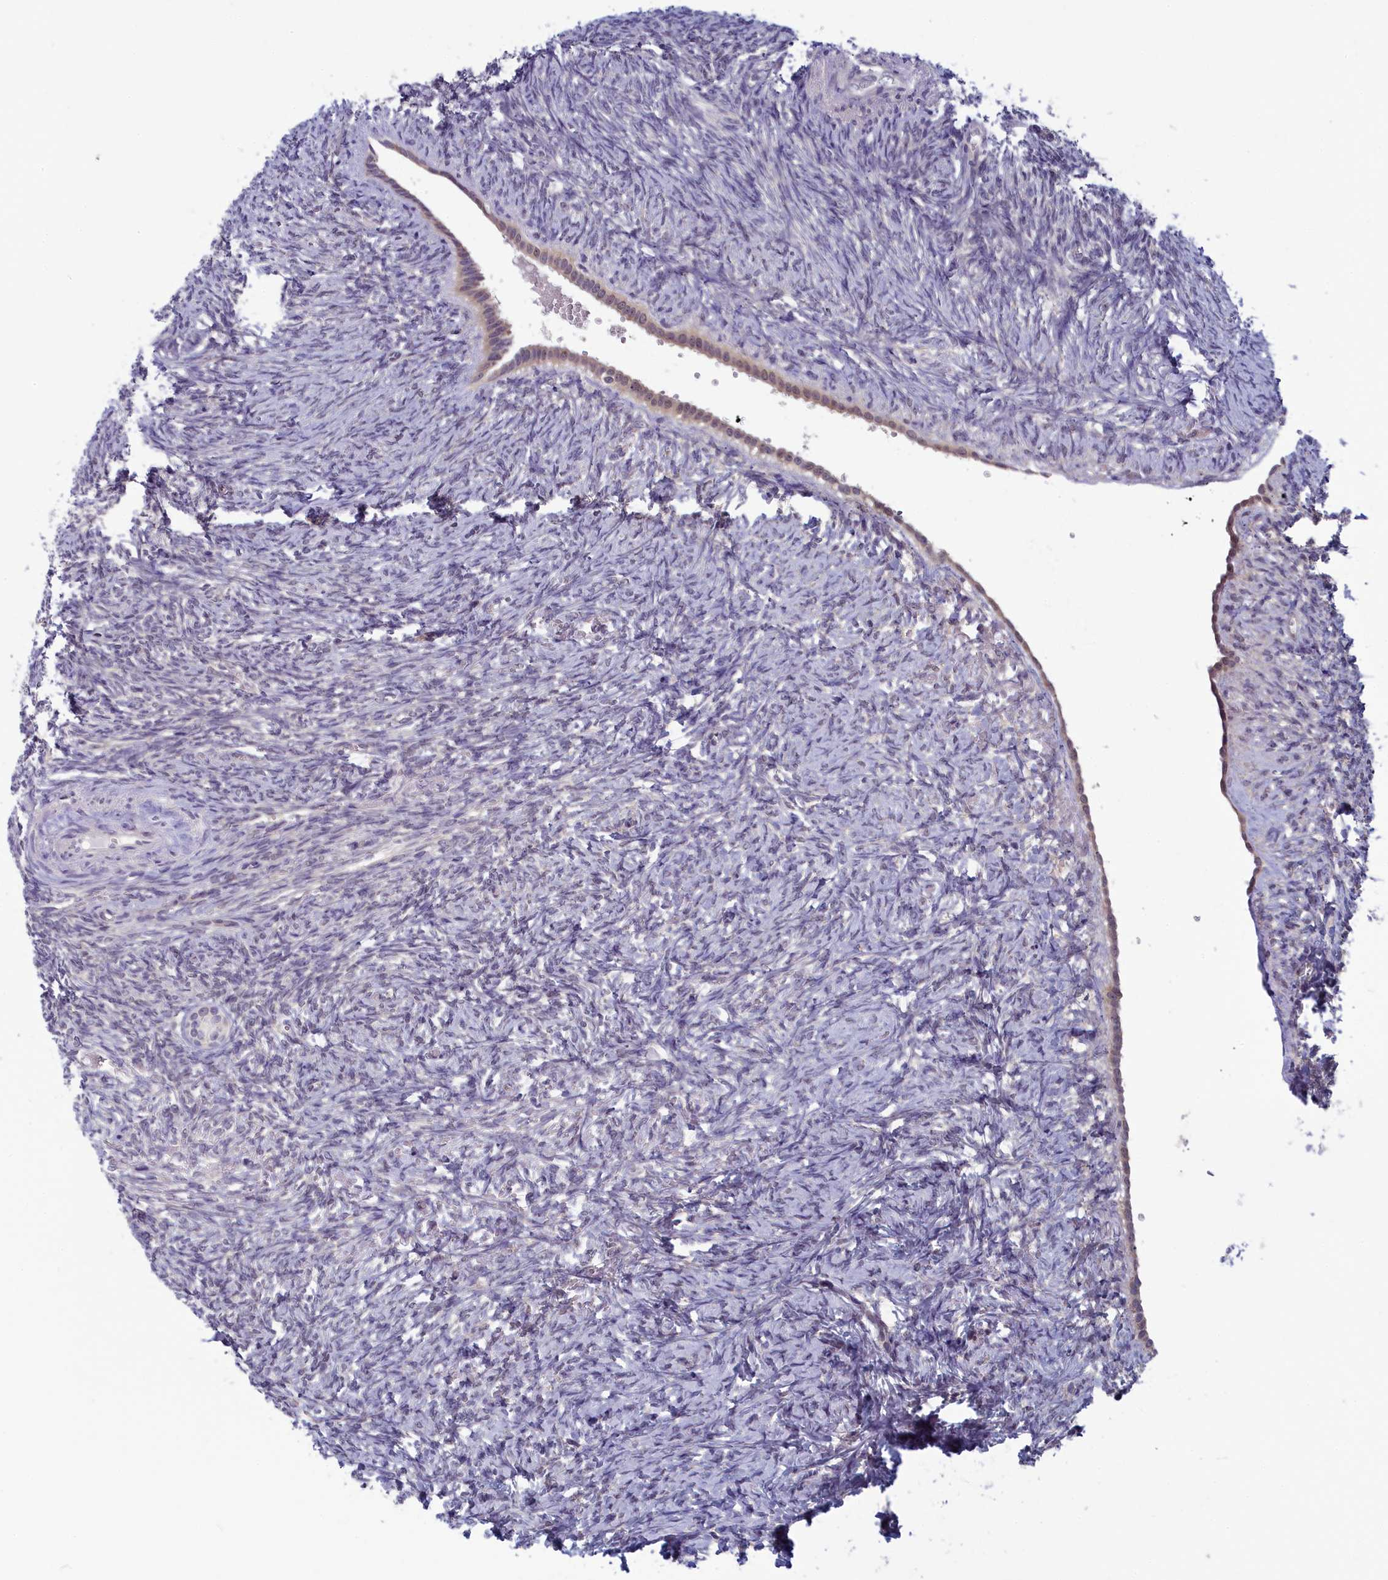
{"staining": {"intensity": "weak", "quantity": "<25%", "location": "cytoplasmic/membranous"}, "tissue": "ovary", "cell_type": "Follicle cells", "image_type": "normal", "snomed": [{"axis": "morphology", "description": "Normal tissue, NOS"}, {"axis": "topography", "description": "Ovary"}], "caption": "An IHC micrograph of normal ovary is shown. There is no staining in follicle cells of ovary. (Brightfield microscopy of DAB immunohistochemistry (IHC) at high magnification).", "gene": "MRI1", "patient": {"sex": "female", "age": 41}}